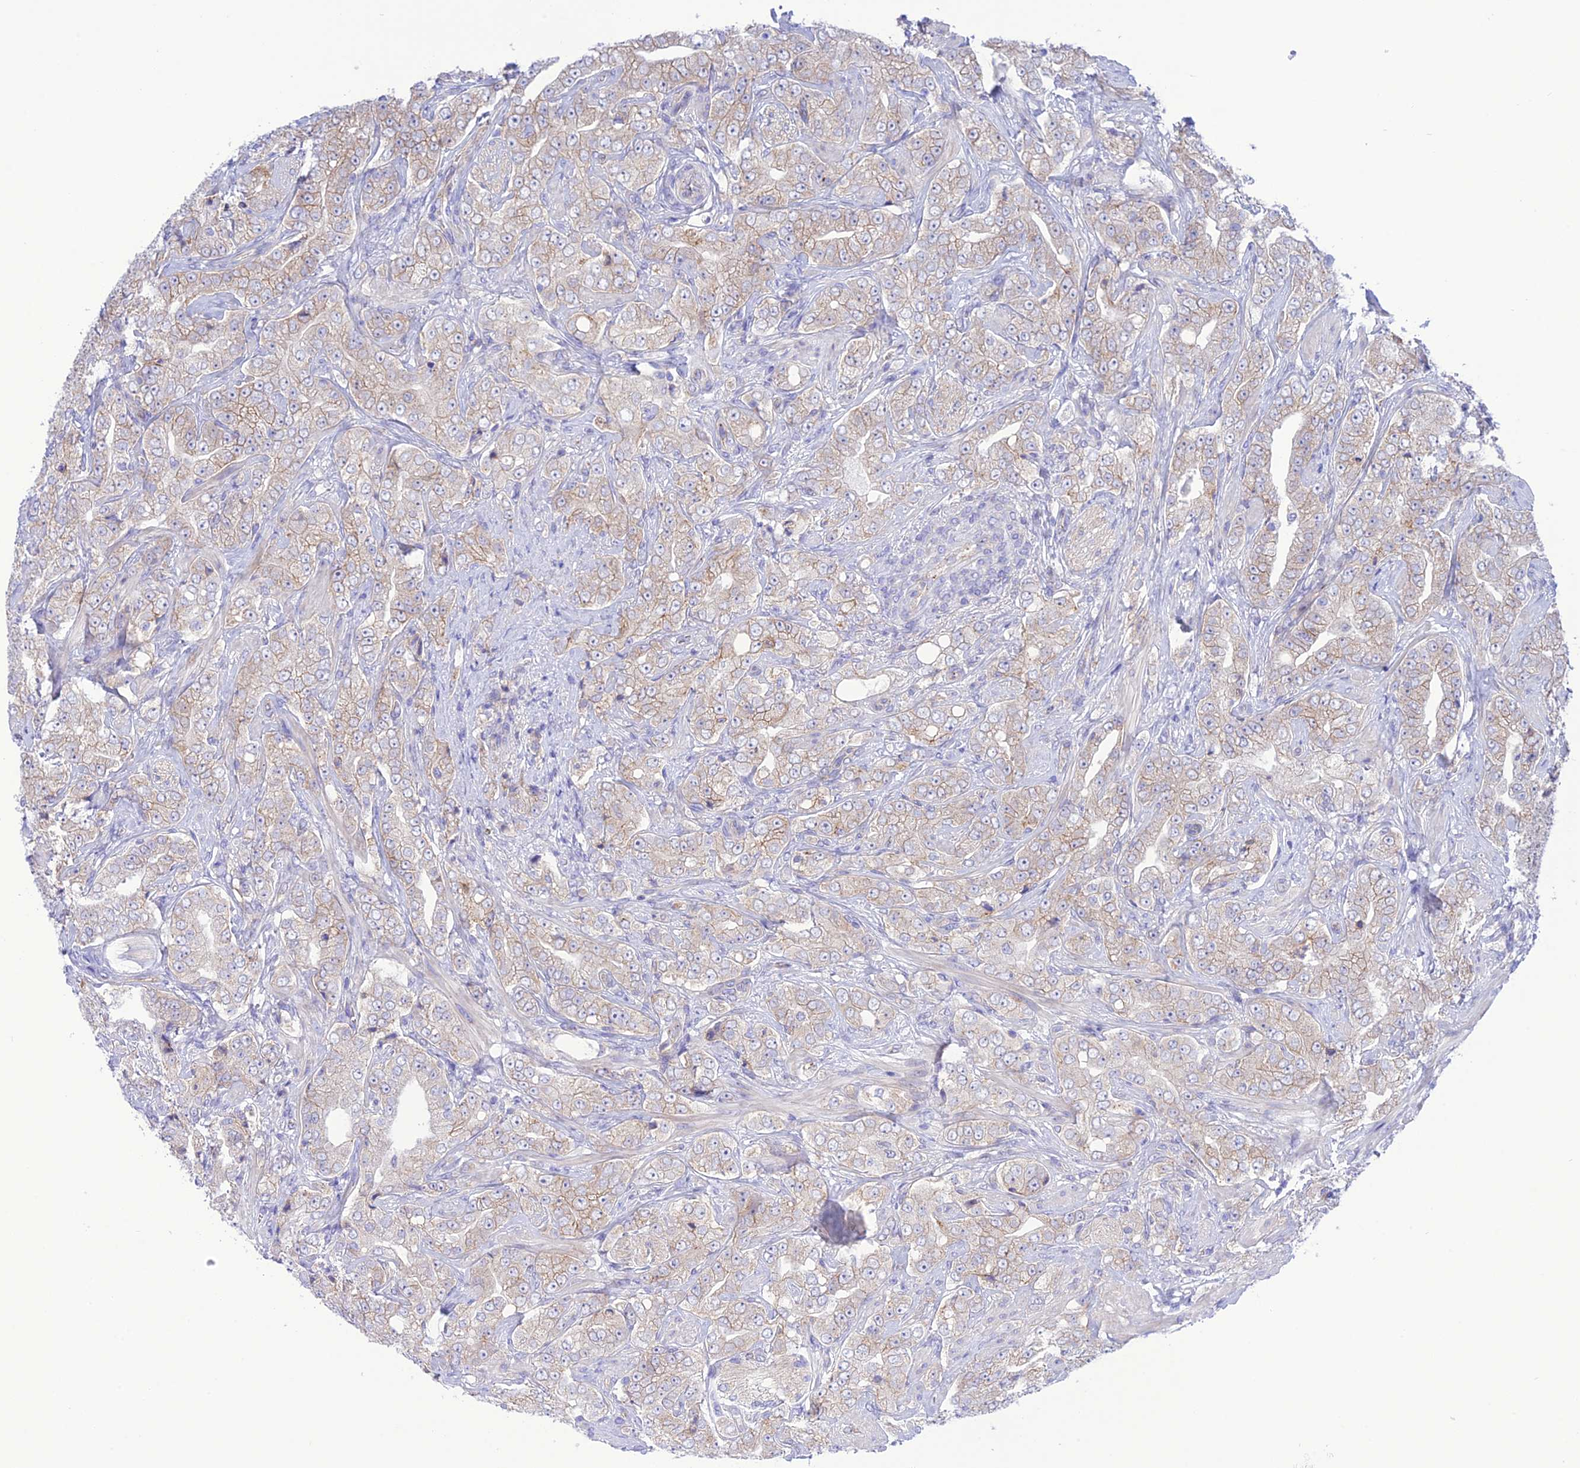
{"staining": {"intensity": "weak", "quantity": ">75%", "location": "cytoplasmic/membranous"}, "tissue": "prostate cancer", "cell_type": "Tumor cells", "image_type": "cancer", "snomed": [{"axis": "morphology", "description": "Adenocarcinoma, Low grade"}, {"axis": "topography", "description": "Prostate"}], "caption": "Tumor cells reveal low levels of weak cytoplasmic/membranous positivity in about >75% of cells in prostate cancer.", "gene": "CHSY3", "patient": {"sex": "male", "age": 67}}